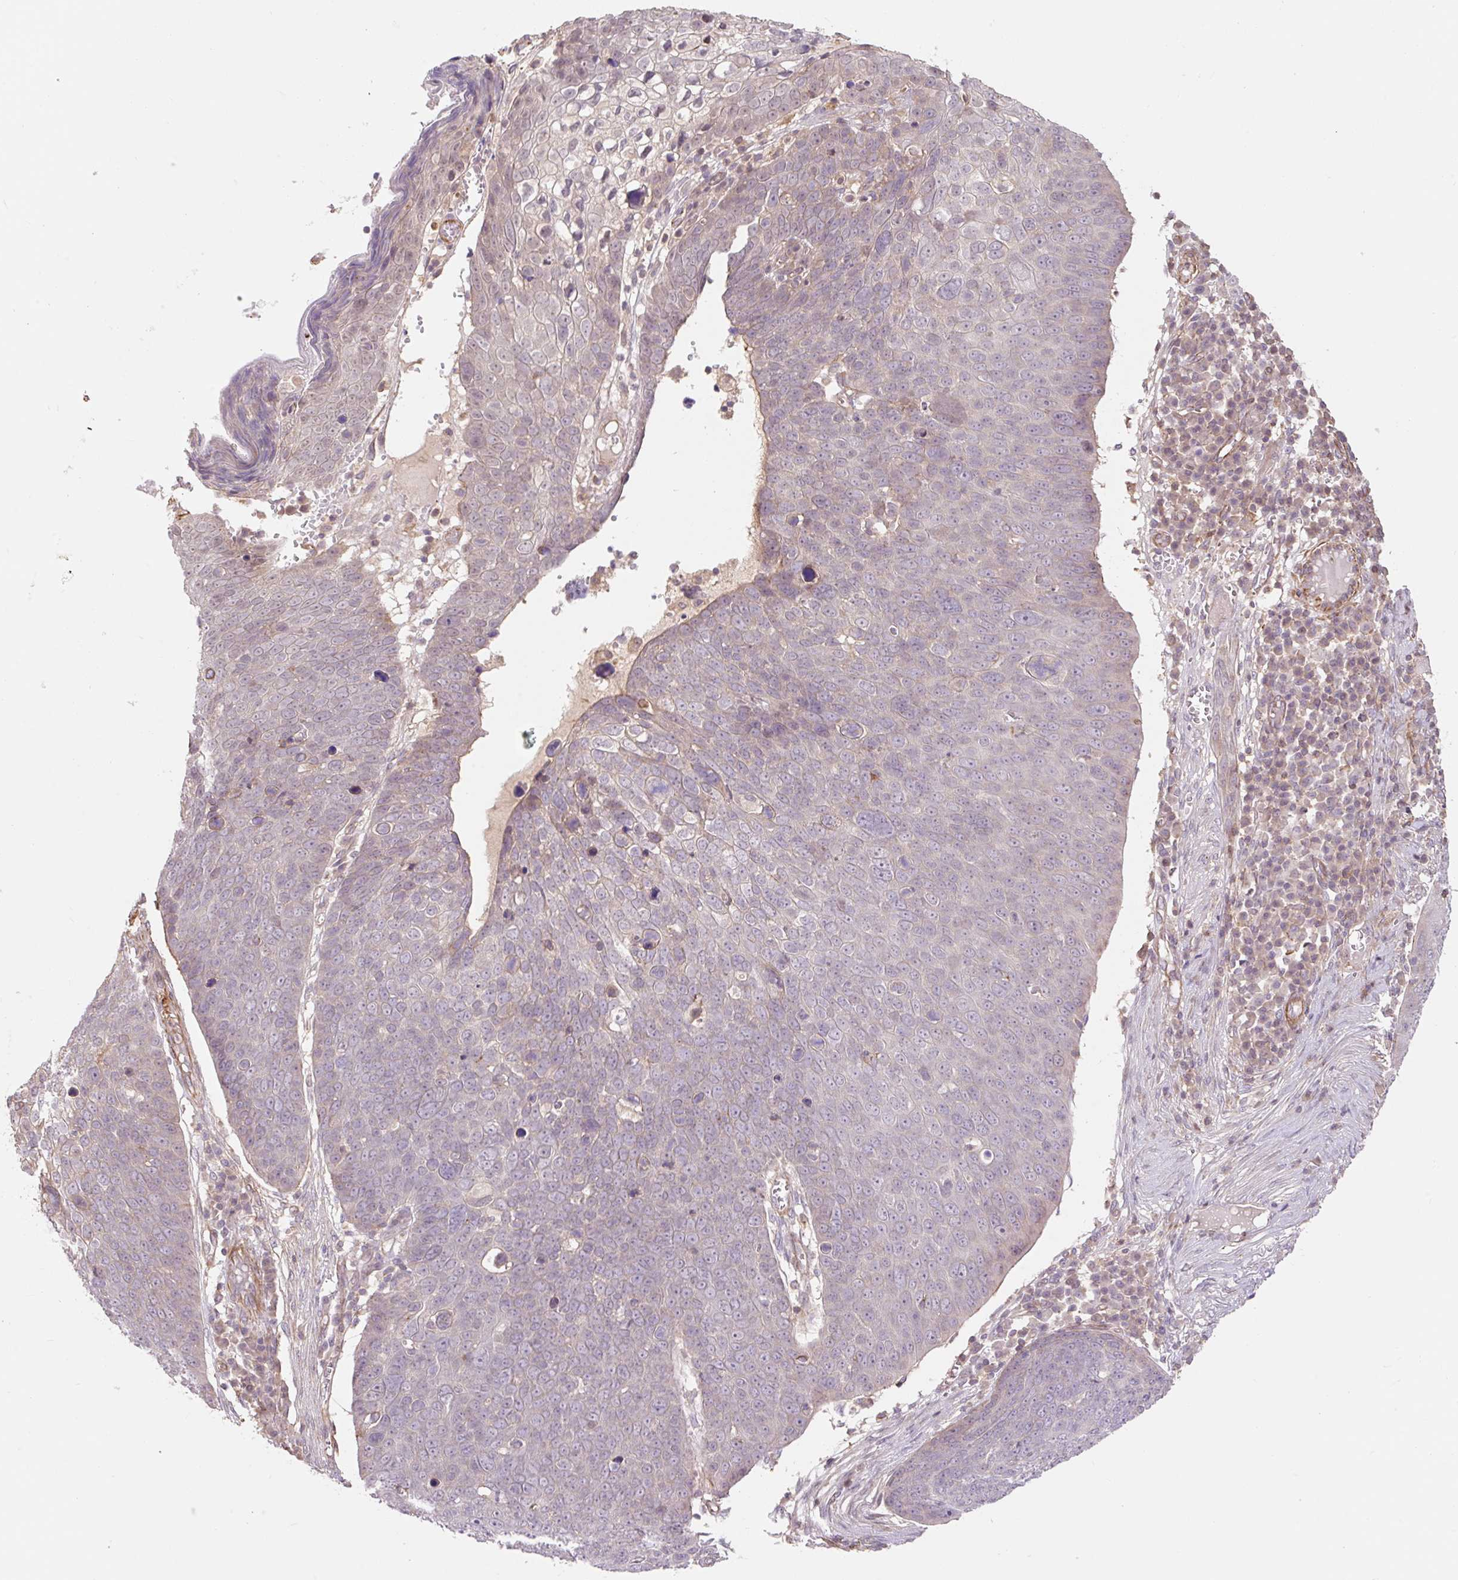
{"staining": {"intensity": "negative", "quantity": "none", "location": "none"}, "tissue": "skin cancer", "cell_type": "Tumor cells", "image_type": "cancer", "snomed": [{"axis": "morphology", "description": "Squamous cell carcinoma, NOS"}, {"axis": "topography", "description": "Skin"}], "caption": "Tumor cells show no significant protein staining in squamous cell carcinoma (skin).", "gene": "EMC10", "patient": {"sex": "male", "age": 71}}